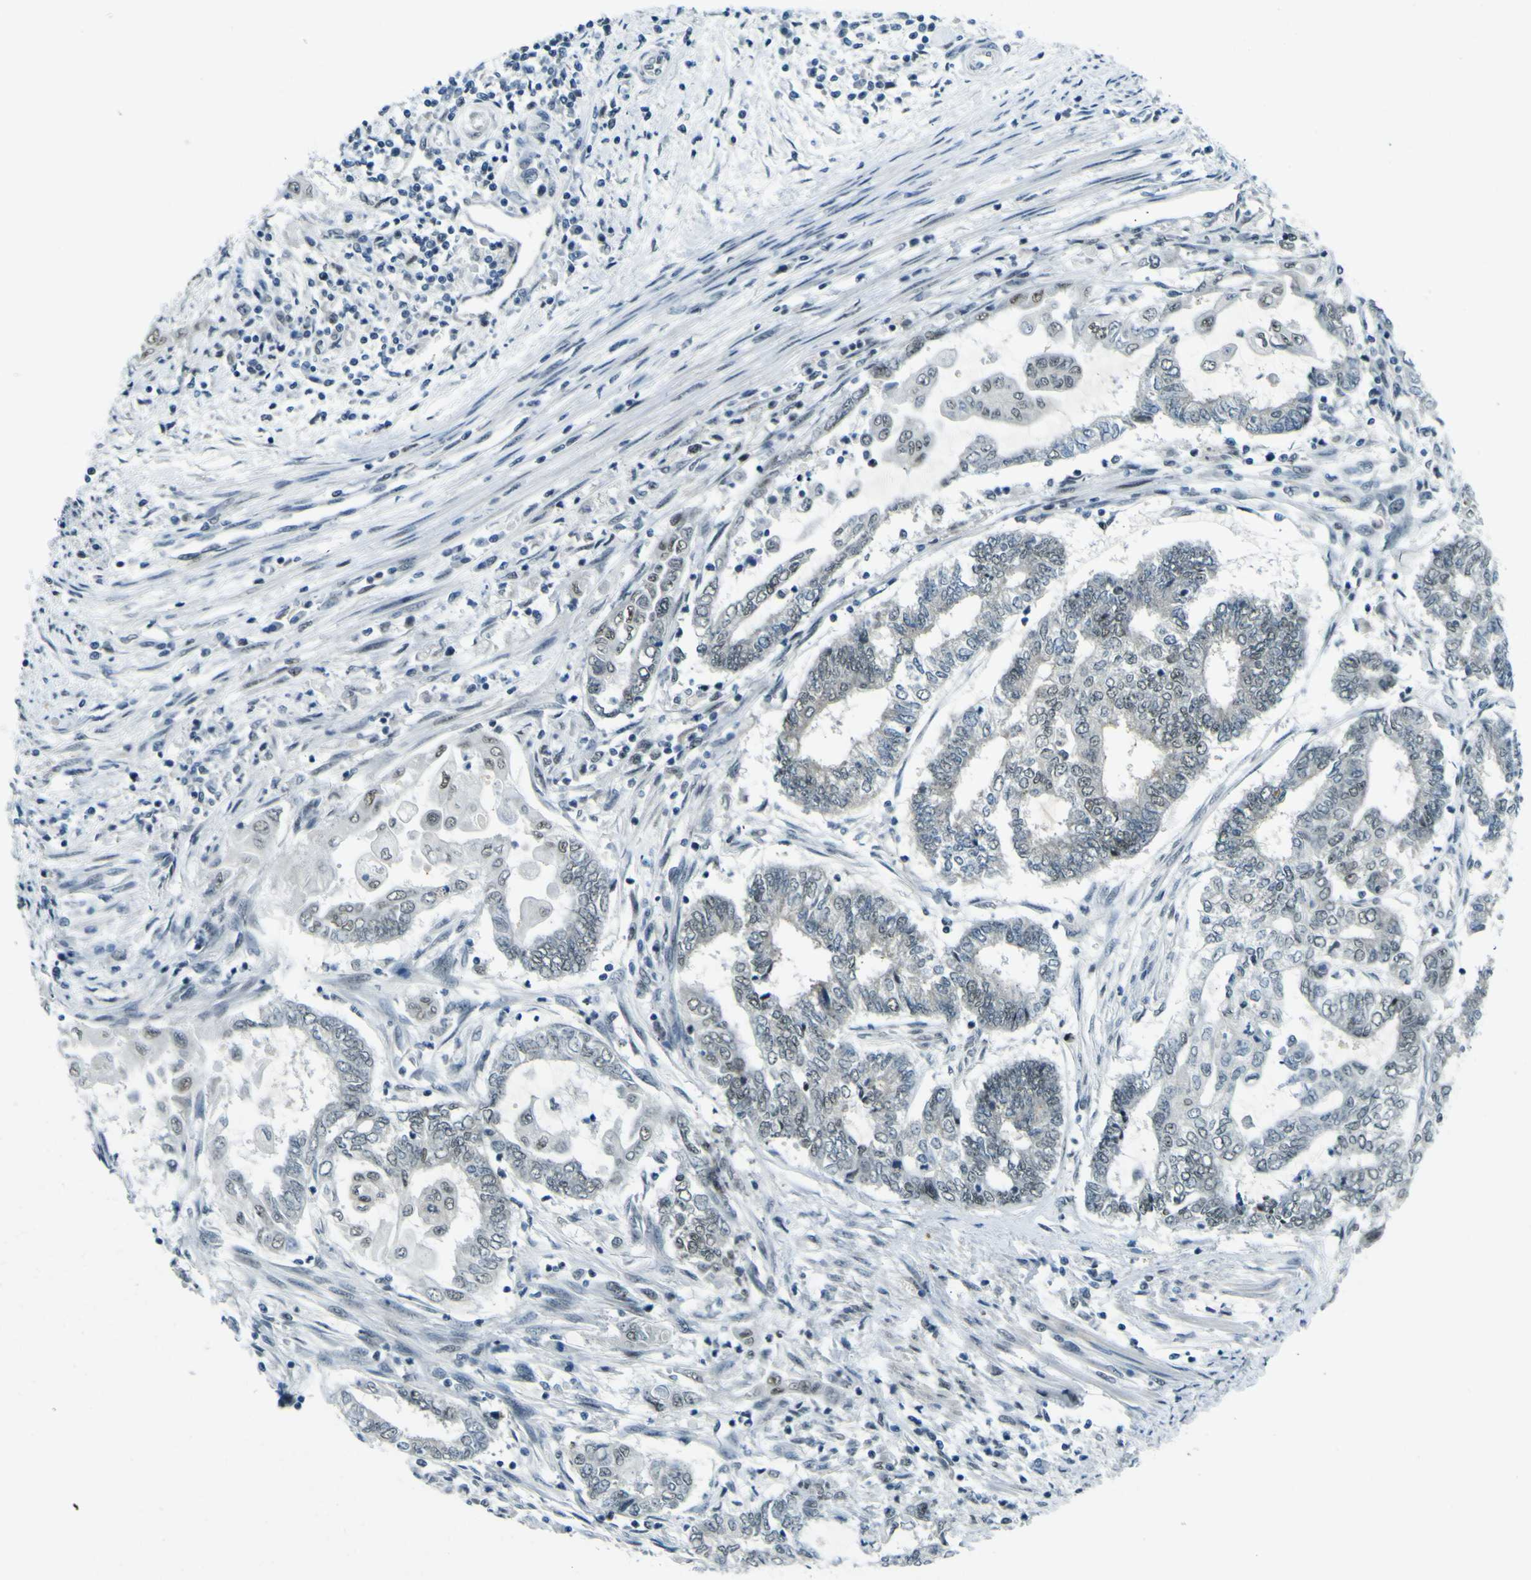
{"staining": {"intensity": "negative", "quantity": "none", "location": "none"}, "tissue": "endometrial cancer", "cell_type": "Tumor cells", "image_type": "cancer", "snomed": [{"axis": "morphology", "description": "Adenocarcinoma, NOS"}, {"axis": "topography", "description": "Uterus"}, {"axis": "topography", "description": "Endometrium"}], "caption": "Tumor cells show no significant positivity in endometrial cancer (adenocarcinoma).", "gene": "CEBPG", "patient": {"sex": "female", "age": 70}}